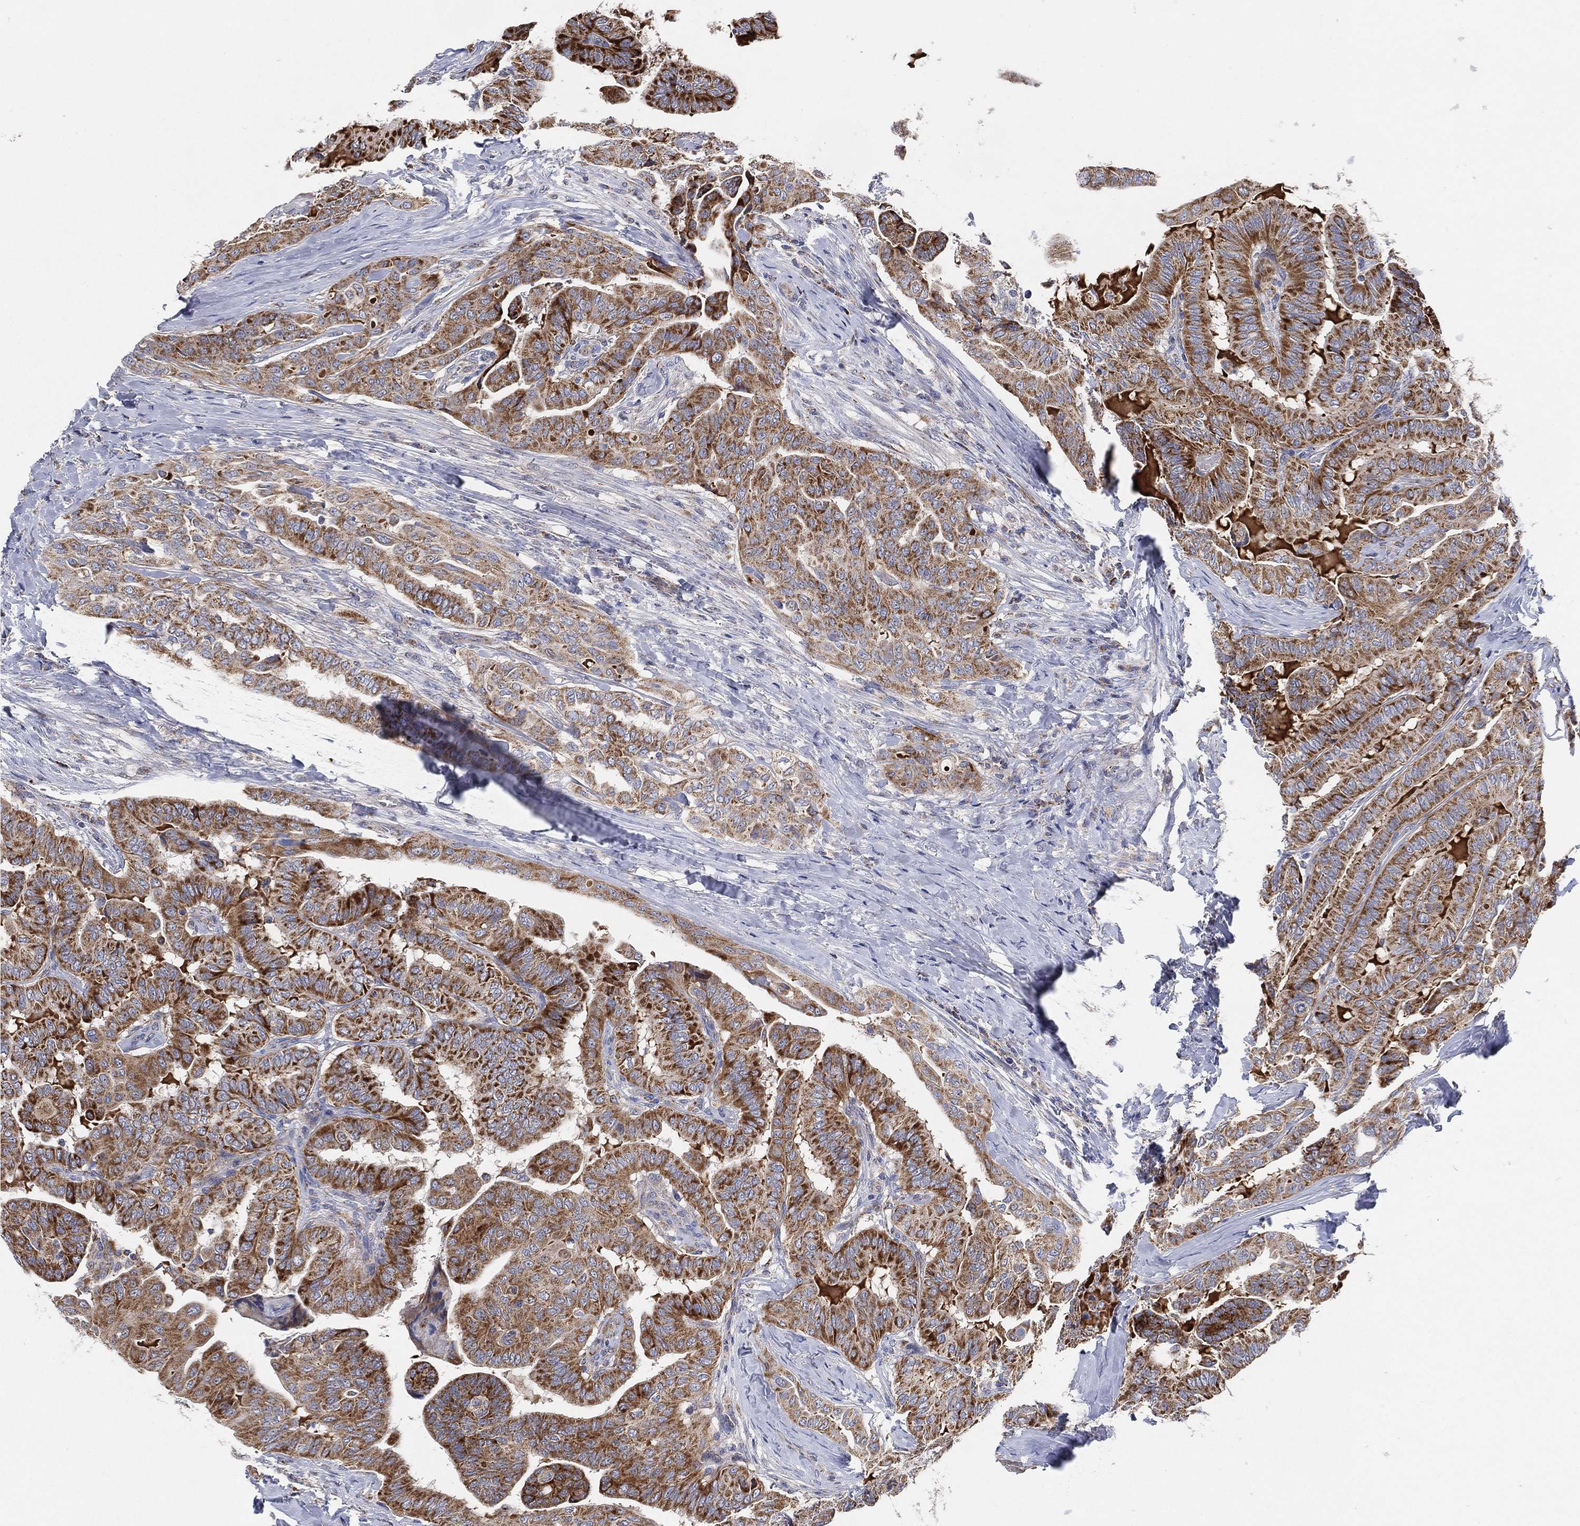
{"staining": {"intensity": "strong", "quantity": ">75%", "location": "cytoplasmic/membranous"}, "tissue": "thyroid cancer", "cell_type": "Tumor cells", "image_type": "cancer", "snomed": [{"axis": "morphology", "description": "Papillary adenocarcinoma, NOS"}, {"axis": "topography", "description": "Thyroid gland"}], "caption": "Thyroid cancer (papillary adenocarcinoma) tissue shows strong cytoplasmic/membranous expression in approximately >75% of tumor cells", "gene": "GCAT", "patient": {"sex": "female", "age": 68}}